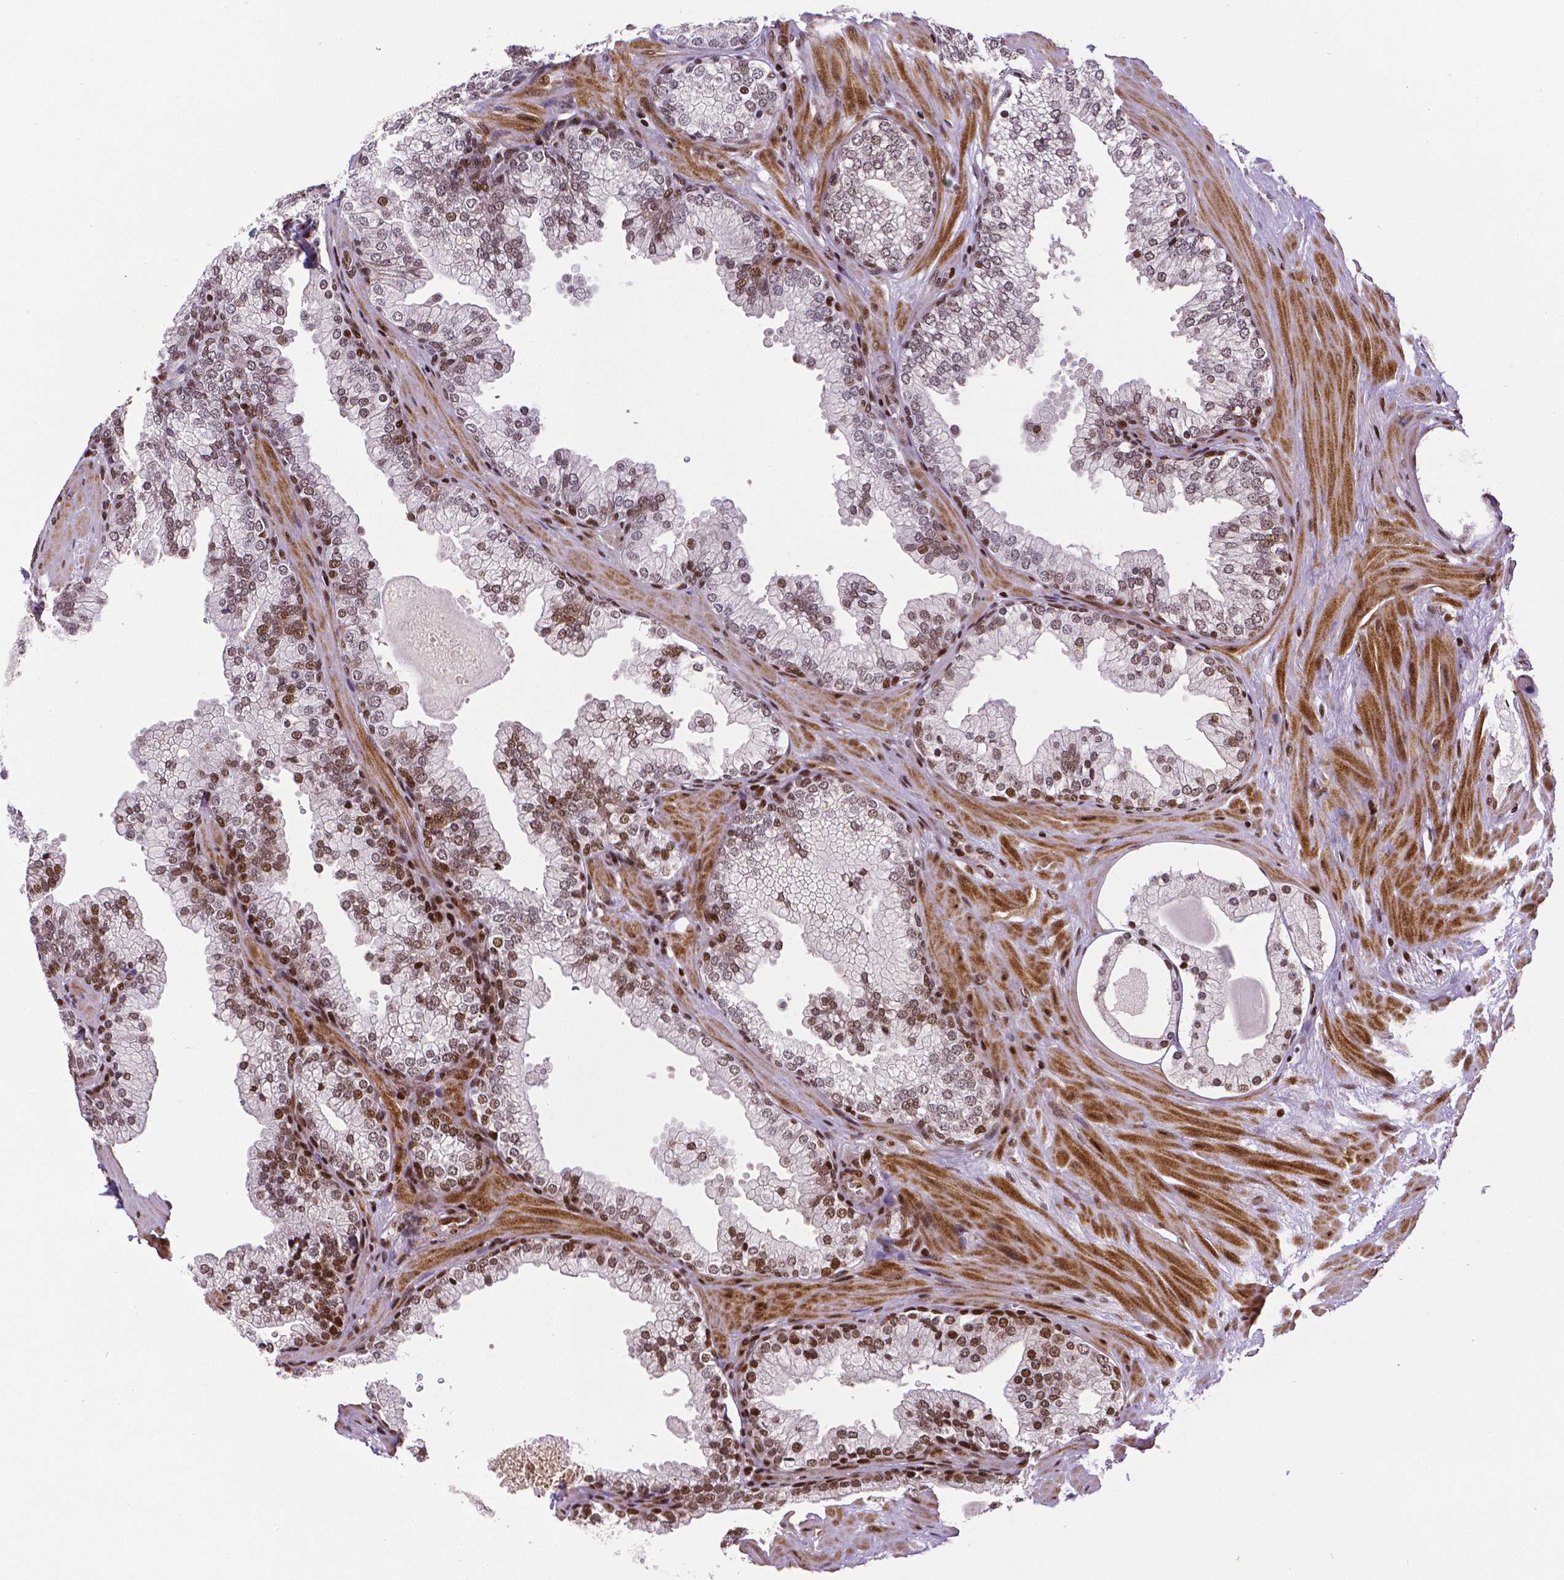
{"staining": {"intensity": "moderate", "quantity": ">75%", "location": "nuclear"}, "tissue": "prostate", "cell_type": "Glandular cells", "image_type": "normal", "snomed": [{"axis": "morphology", "description": "Normal tissue, NOS"}, {"axis": "topography", "description": "Prostate"}, {"axis": "topography", "description": "Peripheral nerve tissue"}], "caption": "Glandular cells reveal medium levels of moderate nuclear positivity in about >75% of cells in normal human prostate.", "gene": "CTCF", "patient": {"sex": "male", "age": 61}}